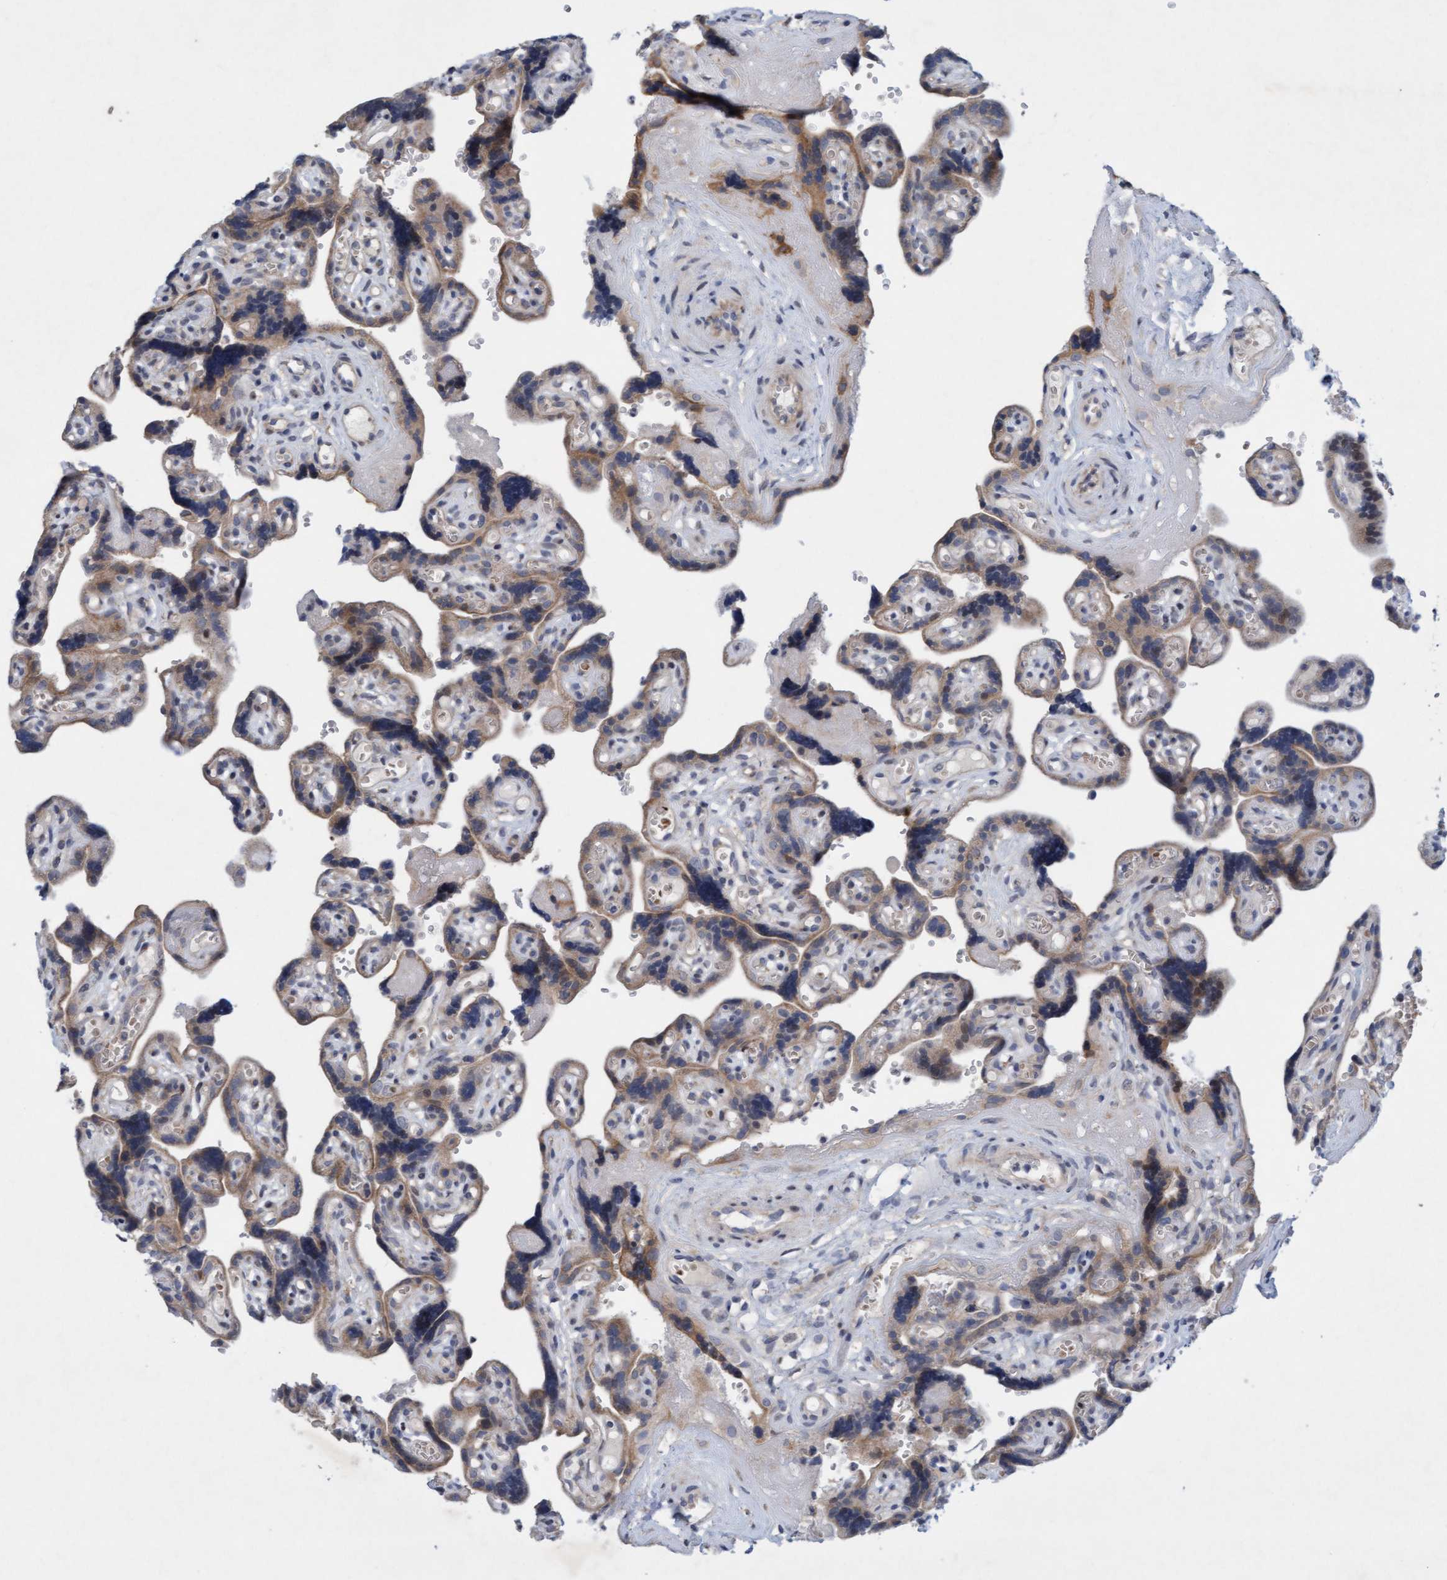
{"staining": {"intensity": "weak", "quantity": ">75%", "location": "cytoplasmic/membranous"}, "tissue": "placenta", "cell_type": "Decidual cells", "image_type": "normal", "snomed": [{"axis": "morphology", "description": "Normal tissue, NOS"}, {"axis": "topography", "description": "Placenta"}], "caption": "IHC micrograph of benign human placenta stained for a protein (brown), which exhibits low levels of weak cytoplasmic/membranous staining in about >75% of decidual cells.", "gene": "DDHD2", "patient": {"sex": "female", "age": 30}}